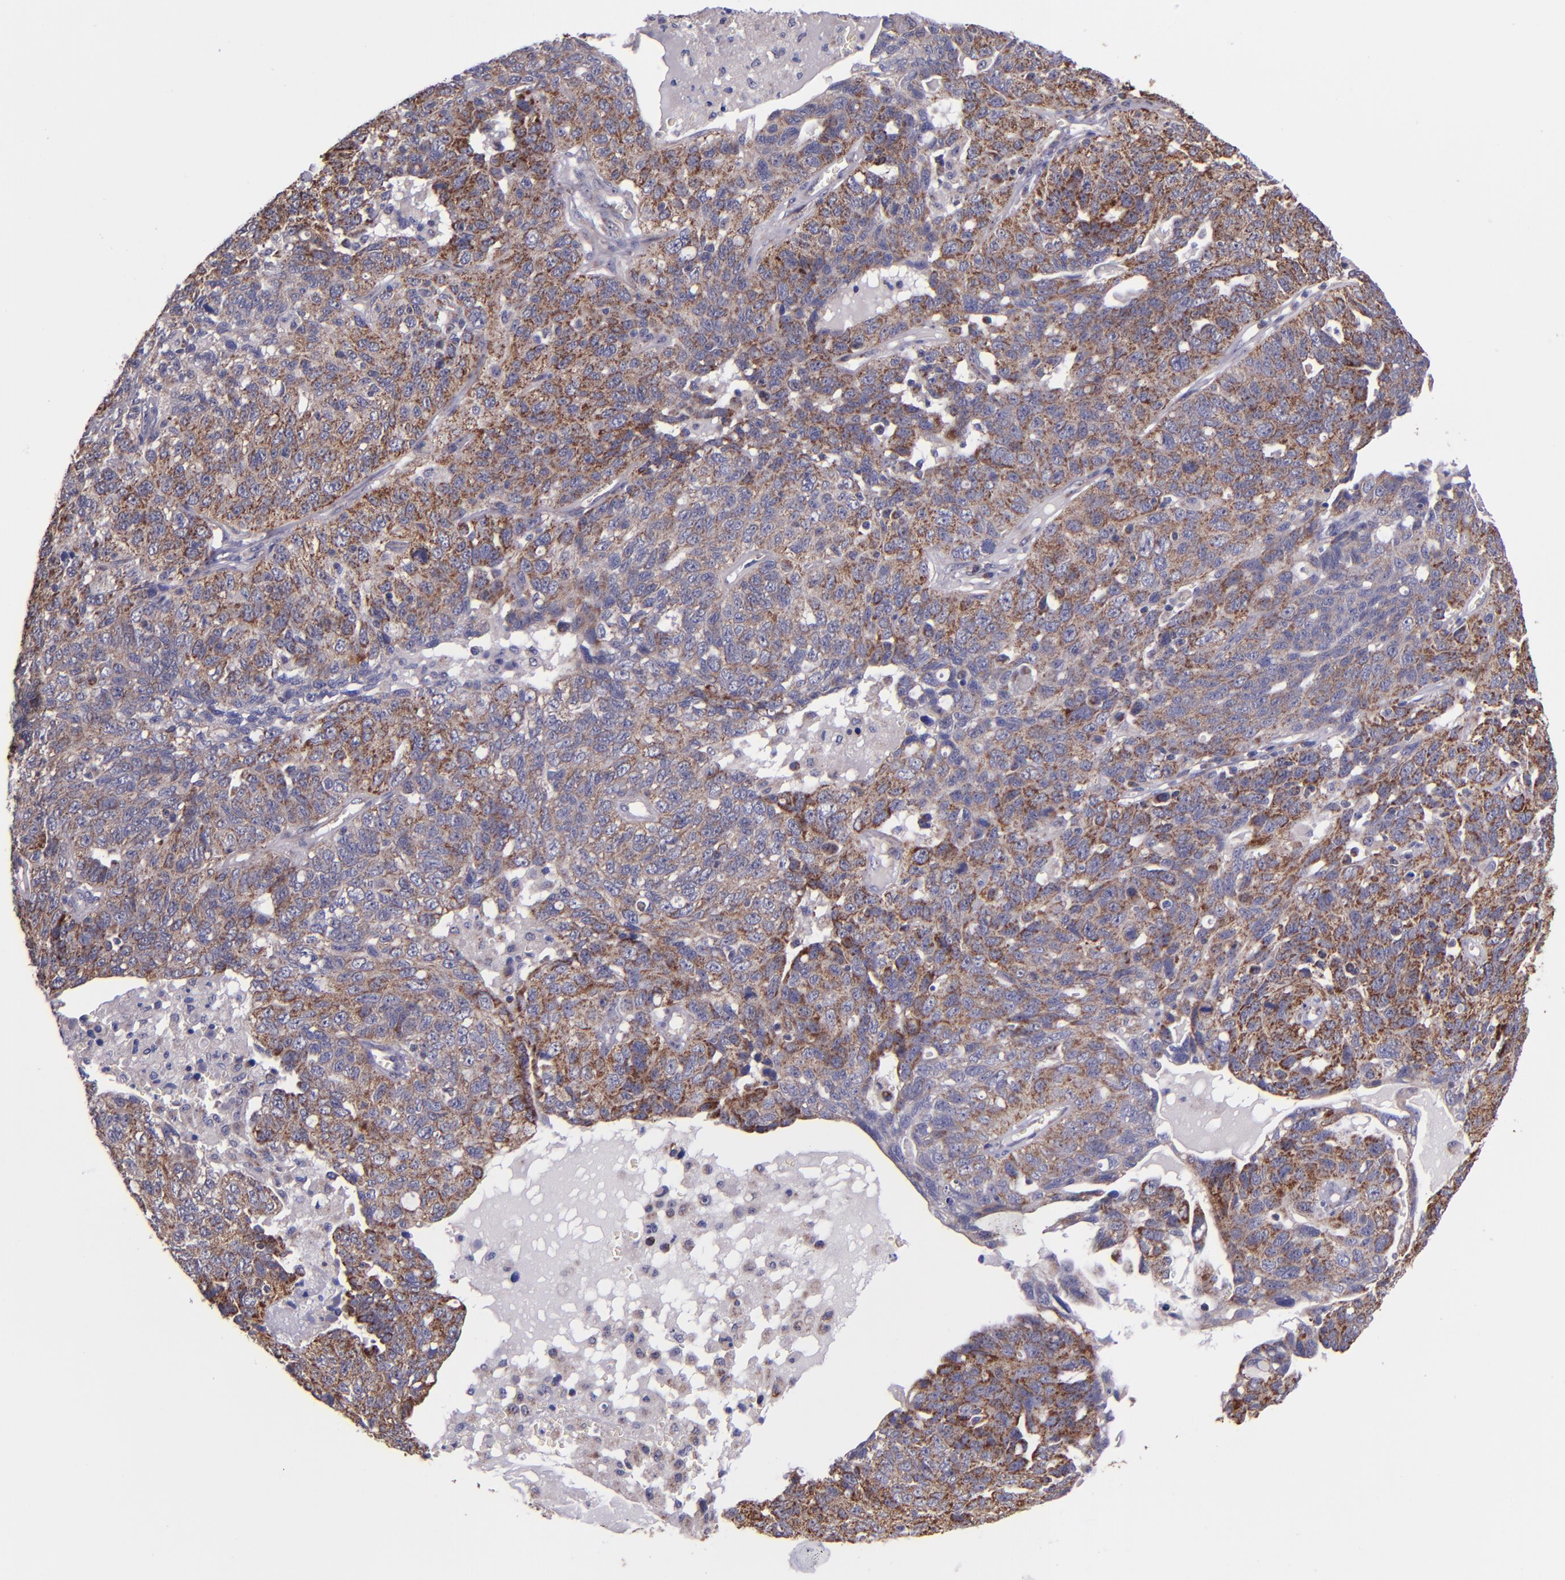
{"staining": {"intensity": "moderate", "quantity": "25%-75%", "location": "cytoplasmic/membranous"}, "tissue": "ovarian cancer", "cell_type": "Tumor cells", "image_type": "cancer", "snomed": [{"axis": "morphology", "description": "Cystadenocarcinoma, serous, NOS"}, {"axis": "topography", "description": "Ovary"}], "caption": "Protein staining of serous cystadenocarcinoma (ovarian) tissue exhibits moderate cytoplasmic/membranous staining in approximately 25%-75% of tumor cells.", "gene": "SHC1", "patient": {"sex": "female", "age": 71}}